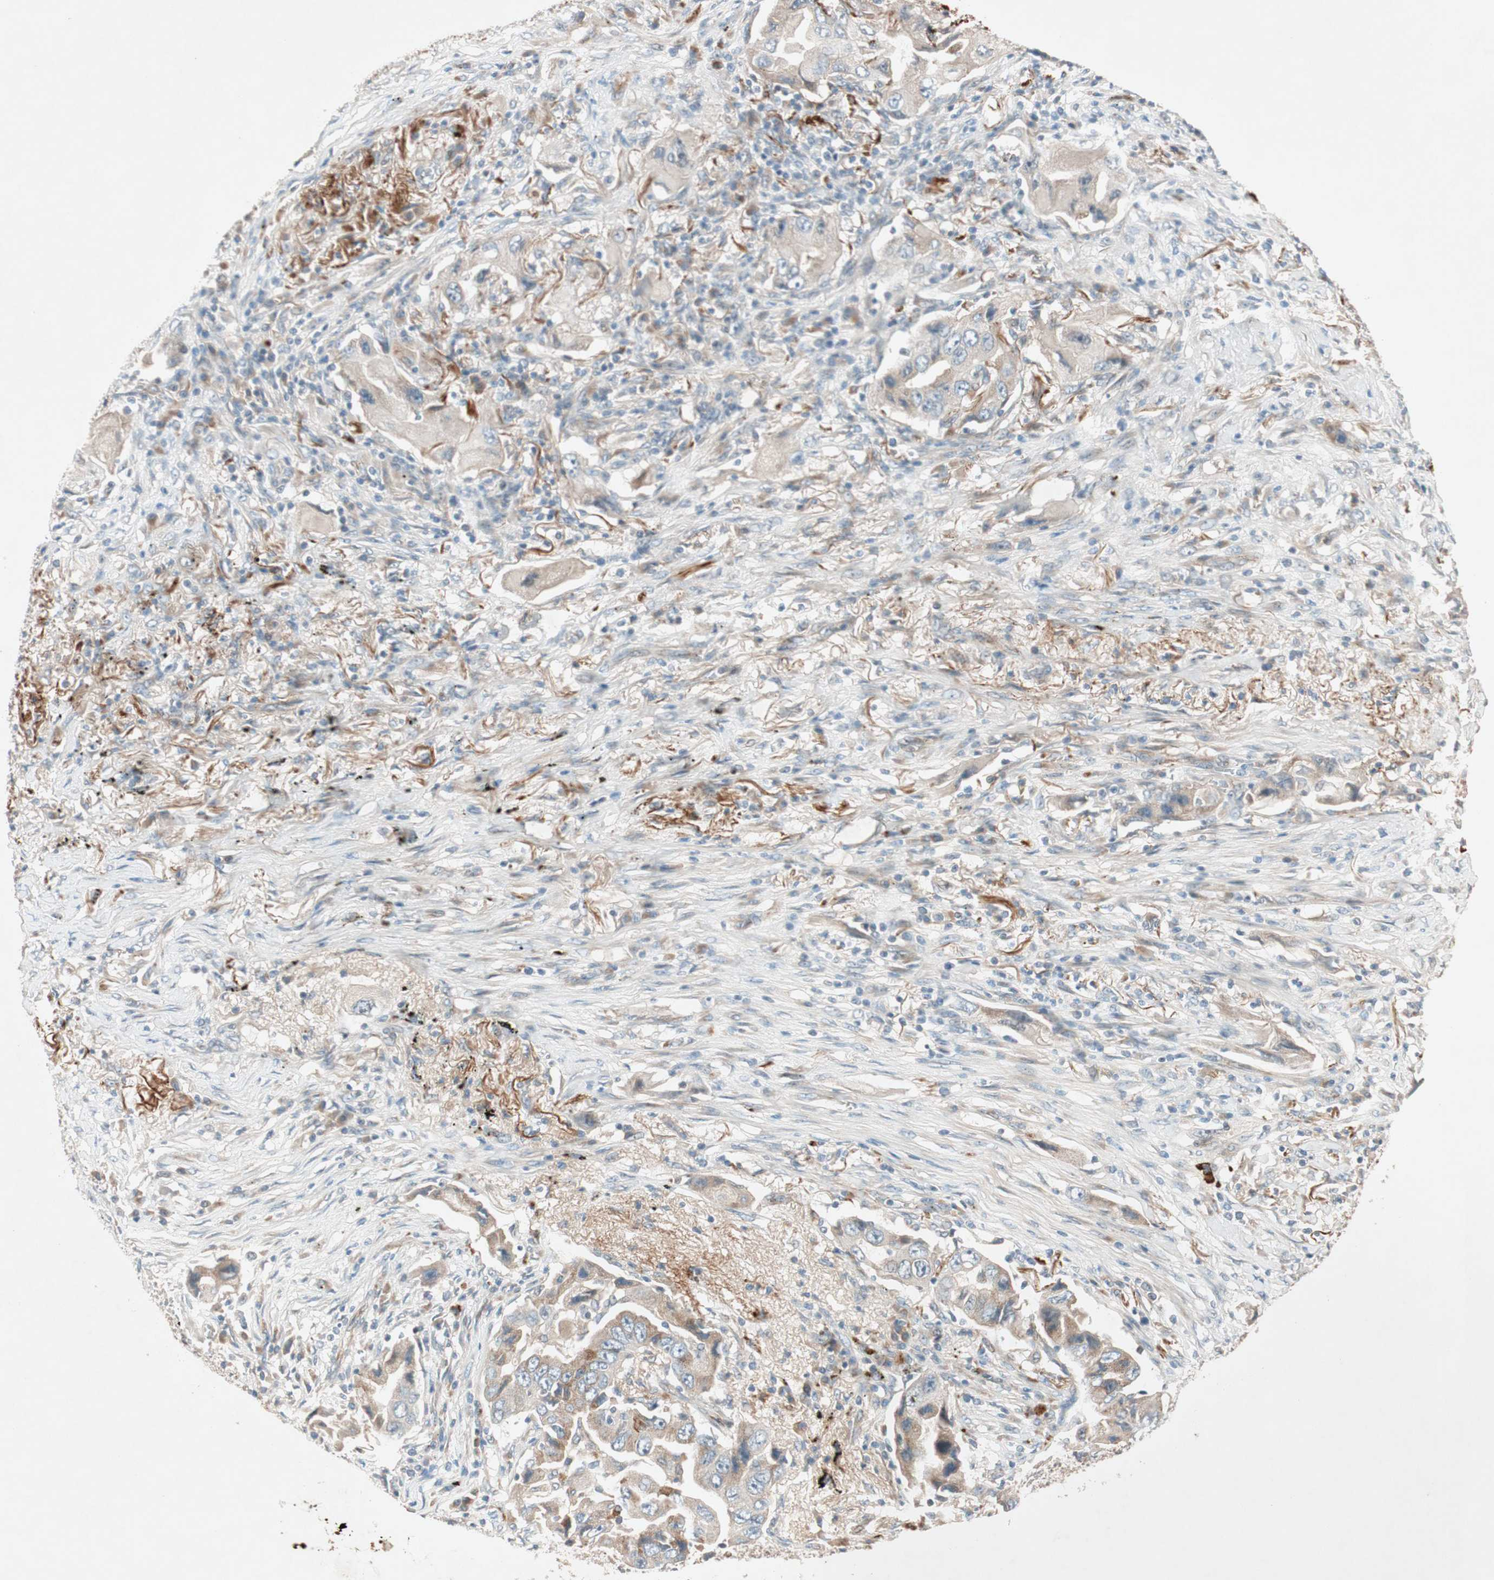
{"staining": {"intensity": "weak", "quantity": "<25%", "location": "cytoplasmic/membranous"}, "tissue": "lung cancer", "cell_type": "Tumor cells", "image_type": "cancer", "snomed": [{"axis": "morphology", "description": "Adenocarcinoma, NOS"}, {"axis": "topography", "description": "Lung"}], "caption": "Tumor cells are negative for brown protein staining in adenocarcinoma (lung).", "gene": "EPHA6", "patient": {"sex": "female", "age": 65}}